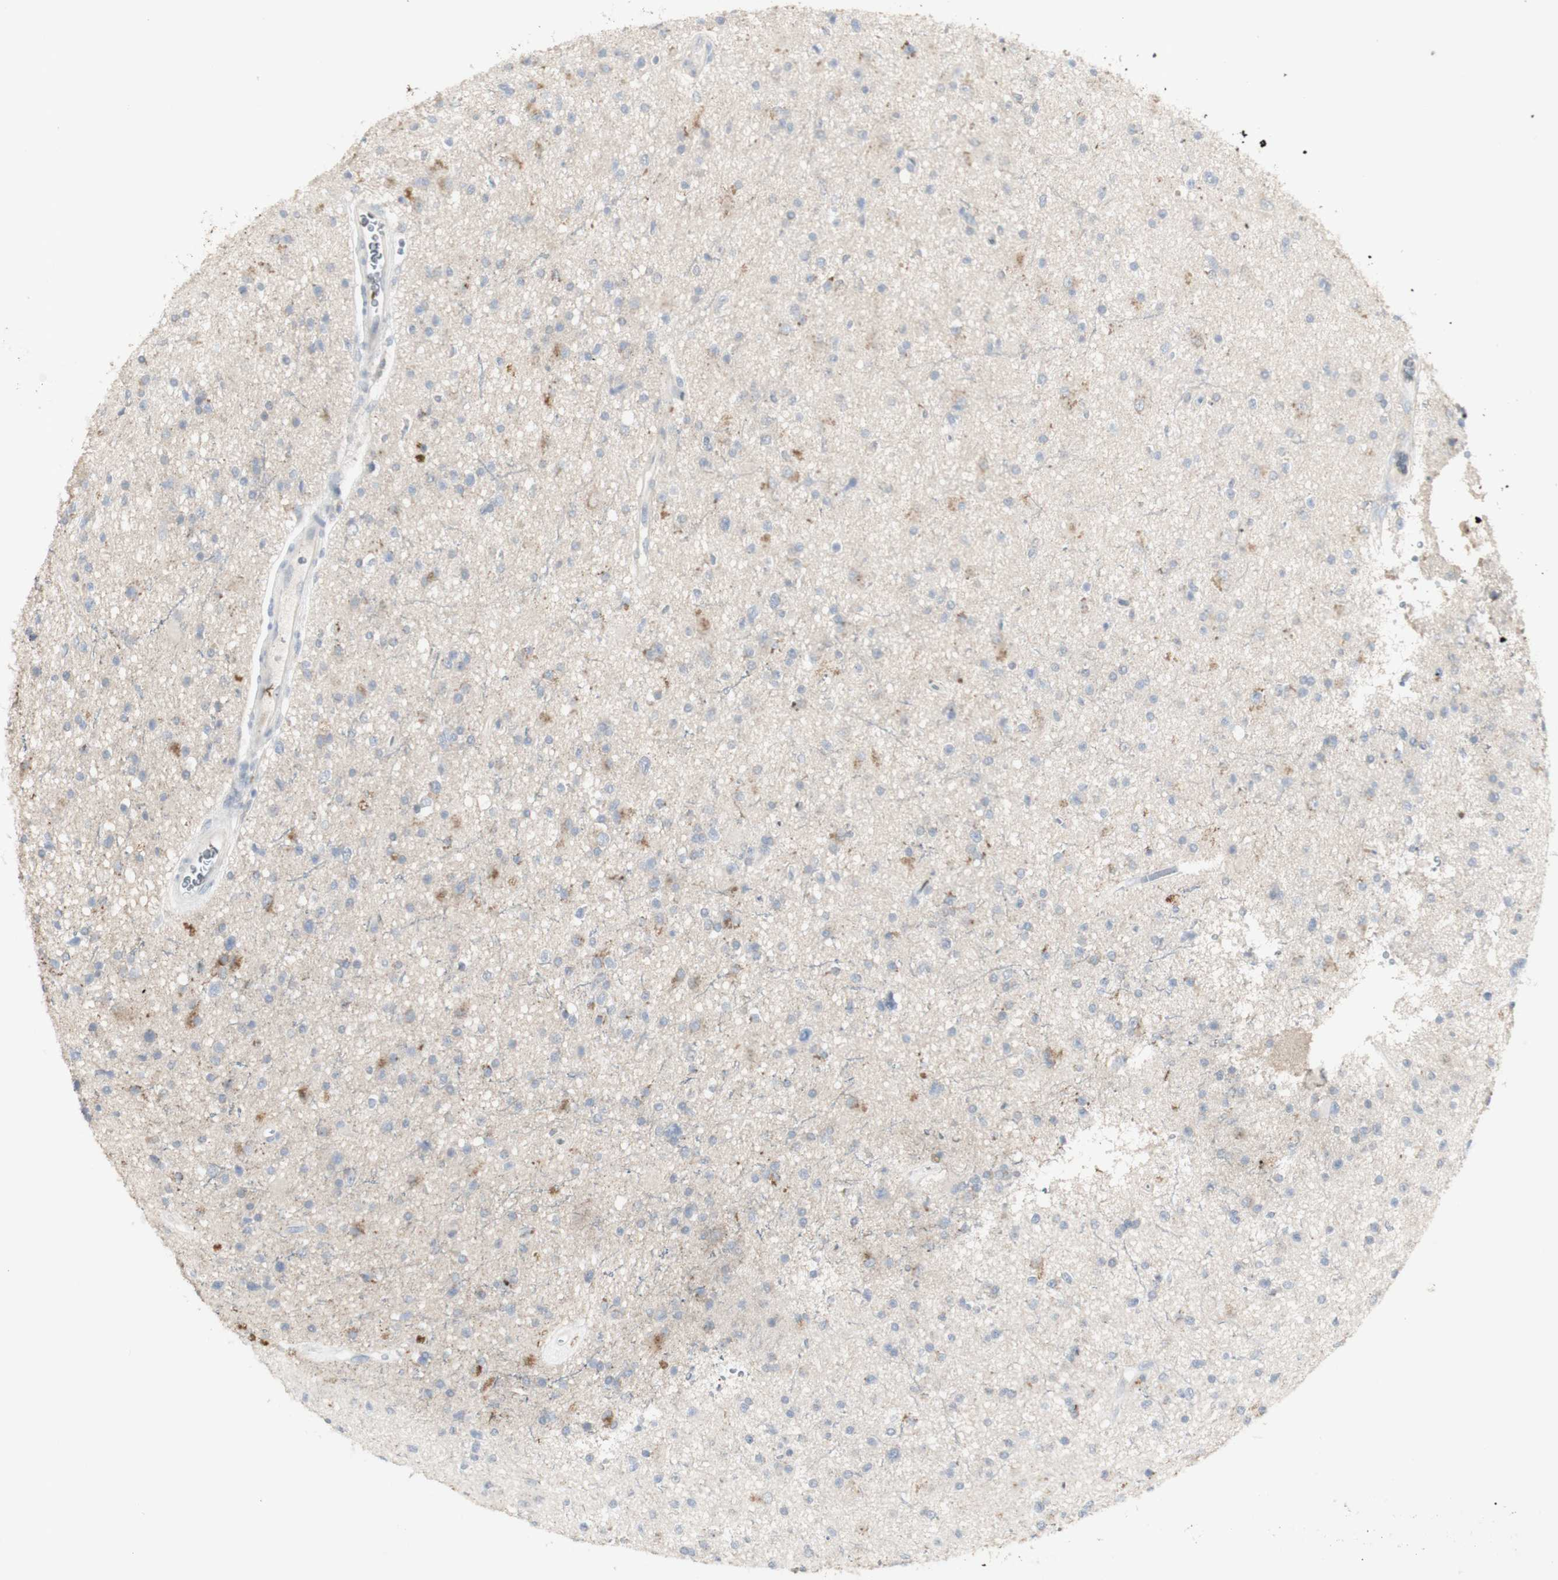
{"staining": {"intensity": "negative", "quantity": "none", "location": "none"}, "tissue": "glioma", "cell_type": "Tumor cells", "image_type": "cancer", "snomed": [{"axis": "morphology", "description": "Glioma, malignant, High grade"}, {"axis": "topography", "description": "Brain"}], "caption": "This is an immunohistochemistry (IHC) micrograph of human glioma. There is no positivity in tumor cells.", "gene": "INS", "patient": {"sex": "male", "age": 33}}